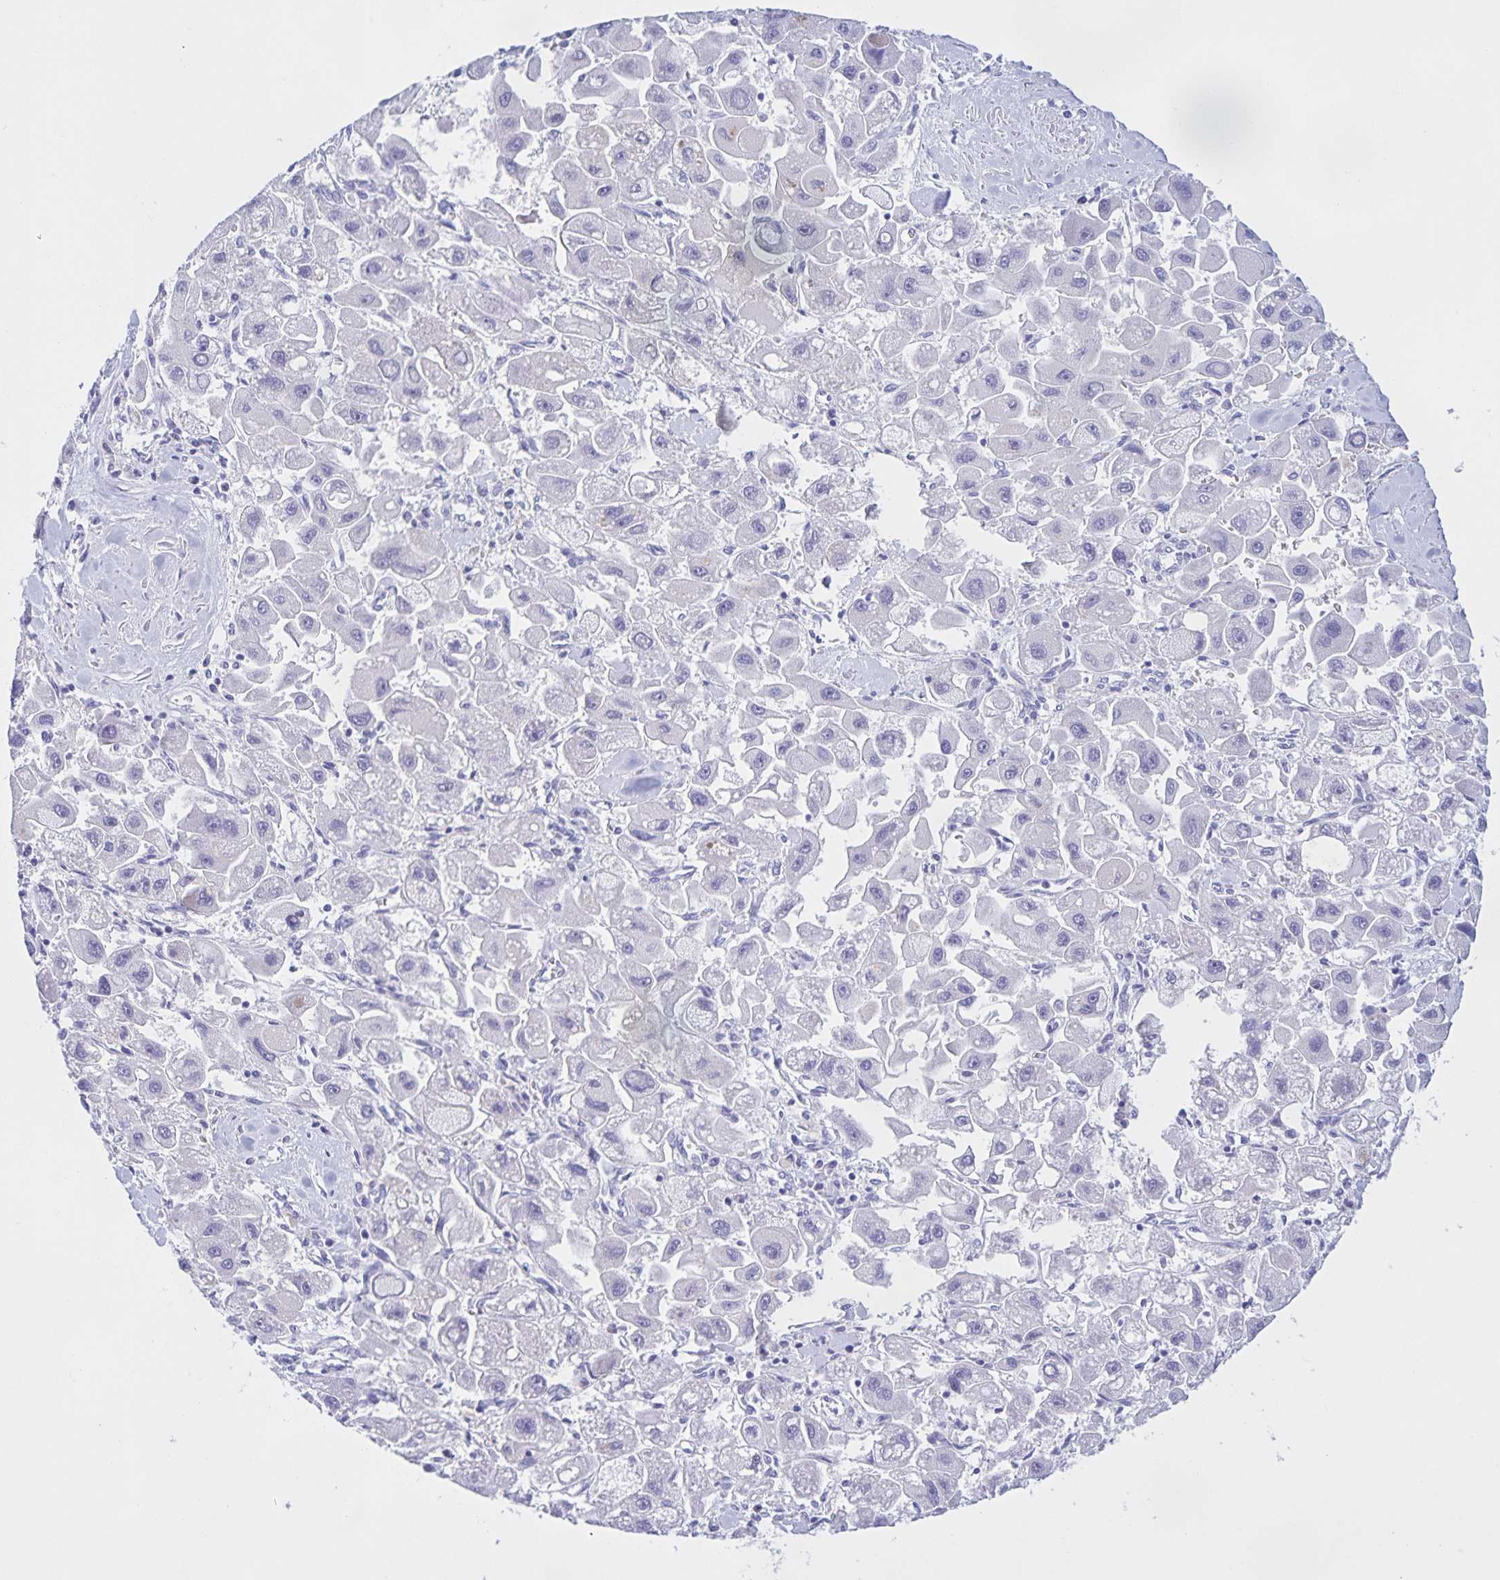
{"staining": {"intensity": "negative", "quantity": "none", "location": "none"}, "tissue": "liver cancer", "cell_type": "Tumor cells", "image_type": "cancer", "snomed": [{"axis": "morphology", "description": "Carcinoma, Hepatocellular, NOS"}, {"axis": "topography", "description": "Liver"}], "caption": "Immunohistochemical staining of human liver hepatocellular carcinoma shows no significant staining in tumor cells. (DAB (3,3'-diaminobenzidine) IHC visualized using brightfield microscopy, high magnification).", "gene": "CATSPER4", "patient": {"sex": "male", "age": 24}}